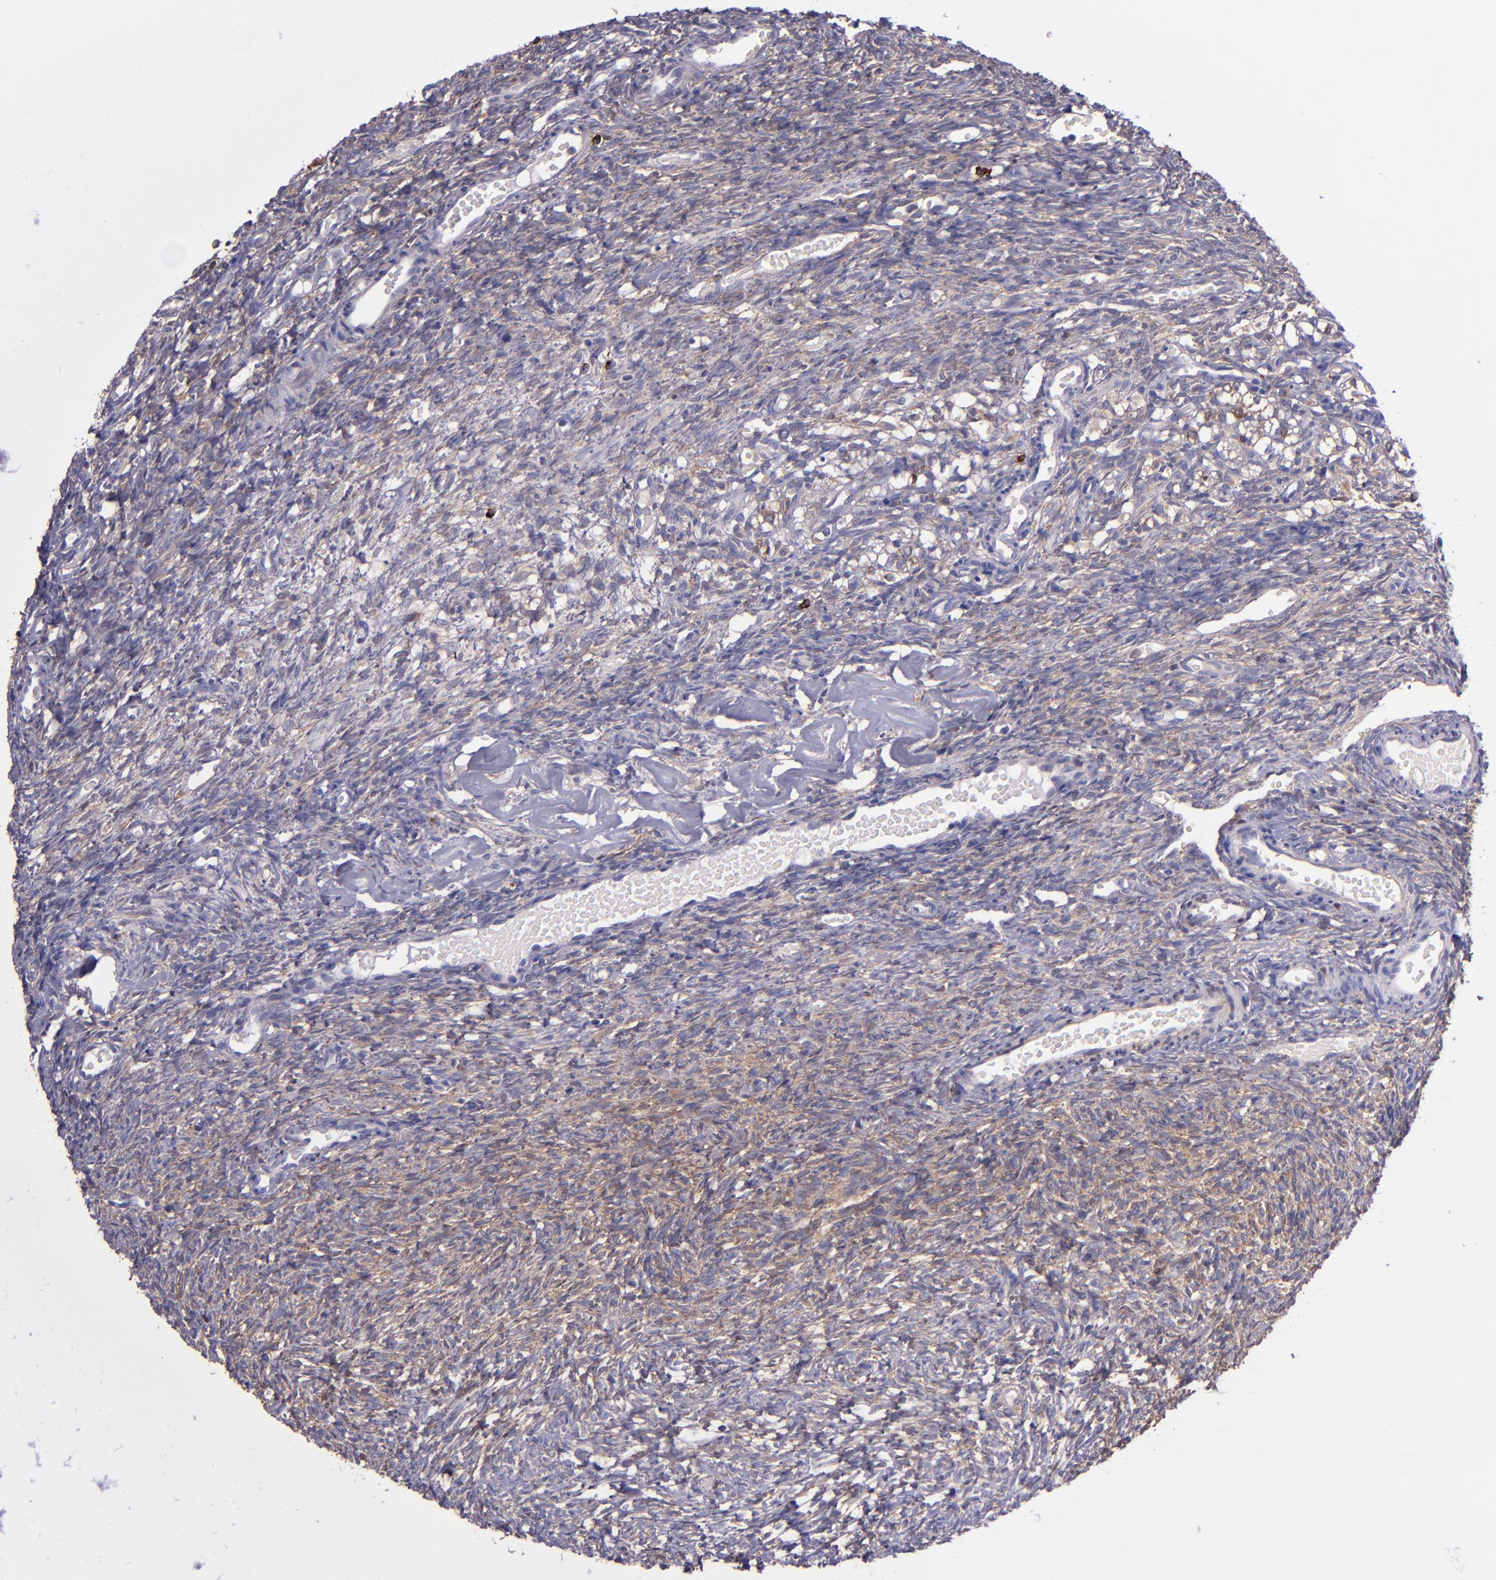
{"staining": {"intensity": "weak", "quantity": ">75%", "location": "cytoplasmic/membranous"}, "tissue": "ovary", "cell_type": "Ovarian stroma cells", "image_type": "normal", "snomed": [{"axis": "morphology", "description": "Normal tissue, NOS"}, {"axis": "topography", "description": "Ovary"}], "caption": "Protein expression analysis of unremarkable ovary reveals weak cytoplasmic/membranous expression in about >75% of ovarian stroma cells. The protein is stained brown, and the nuclei are stained in blue (DAB (3,3'-diaminobenzidine) IHC with brightfield microscopy, high magnification).", "gene": "WASH6P", "patient": {"sex": "female", "age": 35}}